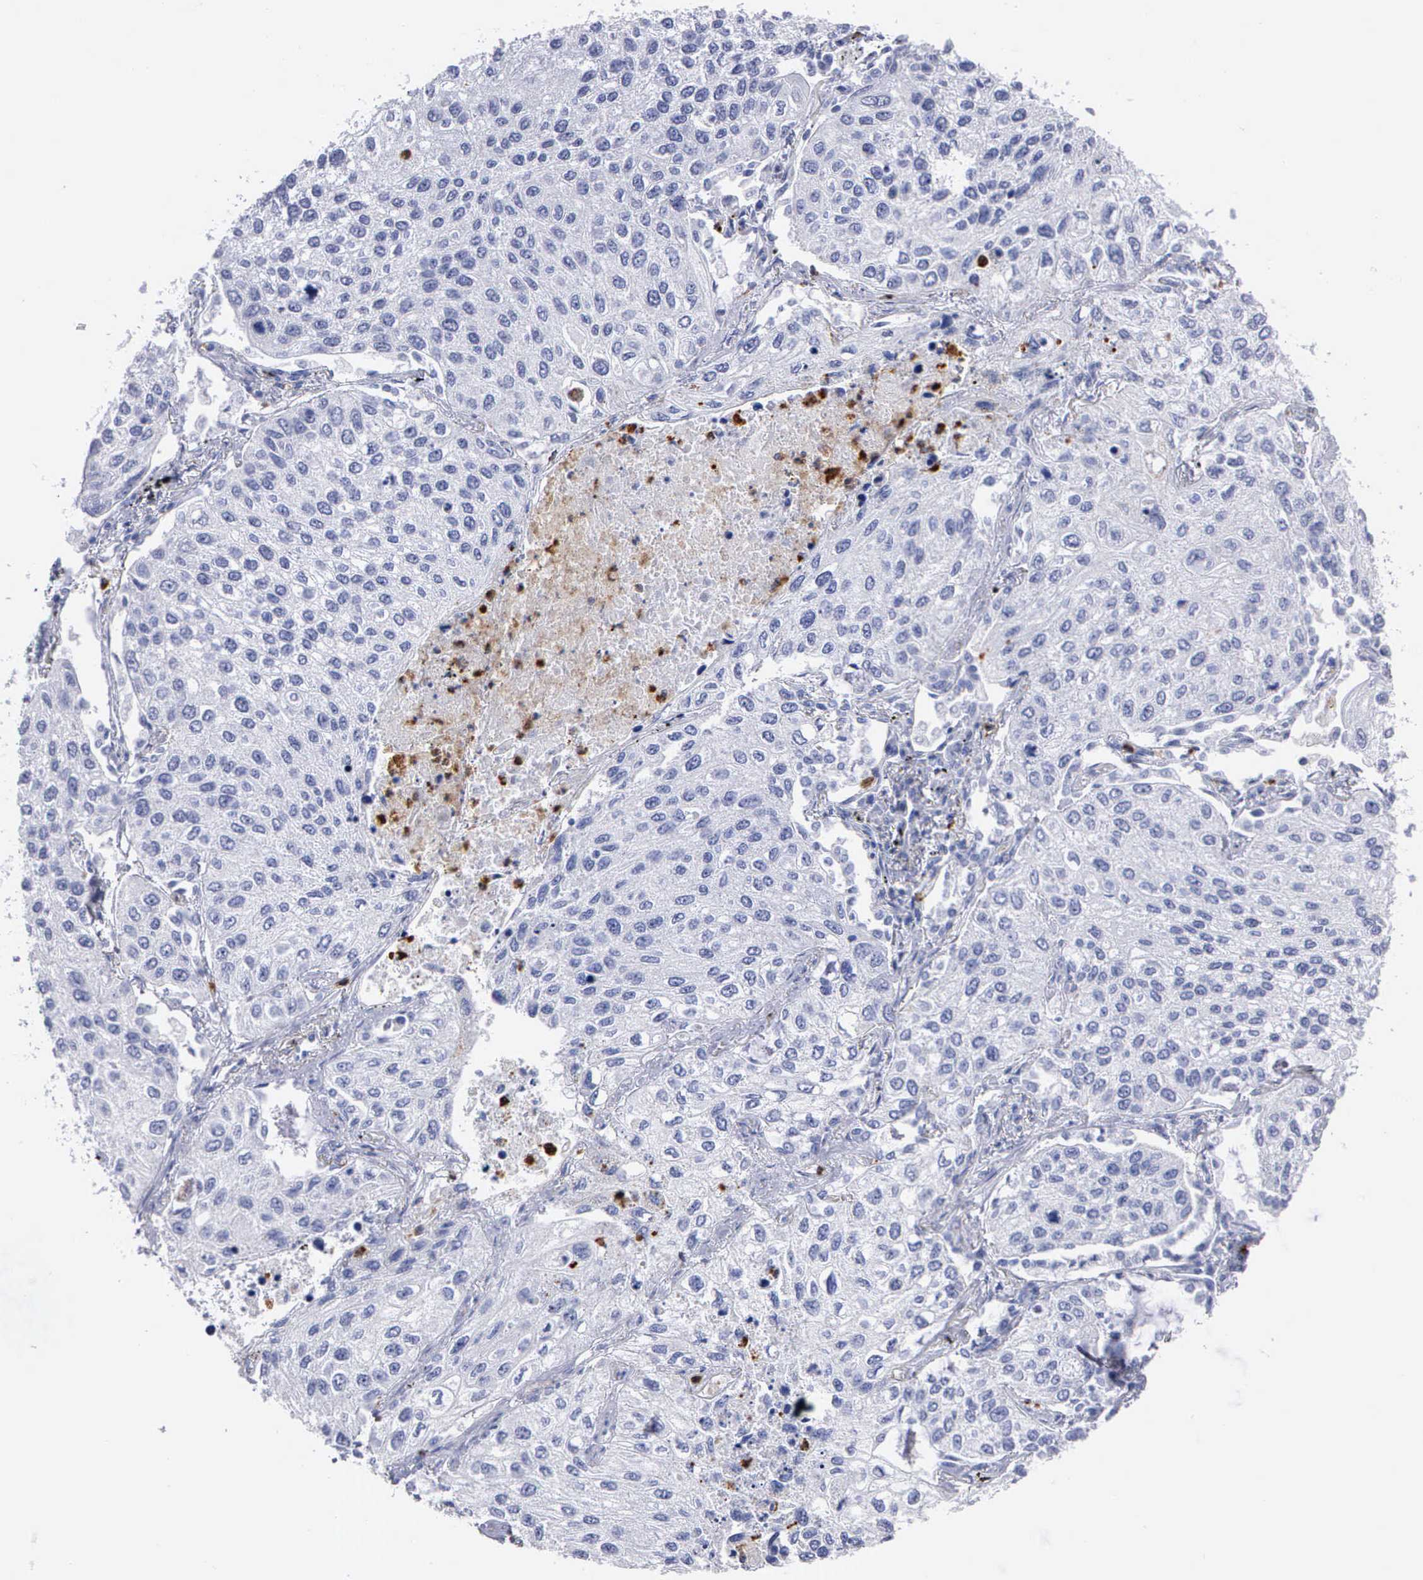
{"staining": {"intensity": "negative", "quantity": "none", "location": "none"}, "tissue": "lung cancer", "cell_type": "Tumor cells", "image_type": "cancer", "snomed": [{"axis": "morphology", "description": "Squamous cell carcinoma, NOS"}, {"axis": "topography", "description": "Lung"}], "caption": "DAB (3,3'-diaminobenzidine) immunohistochemical staining of human lung cancer (squamous cell carcinoma) exhibits no significant positivity in tumor cells.", "gene": "CTSG", "patient": {"sex": "male", "age": 75}}